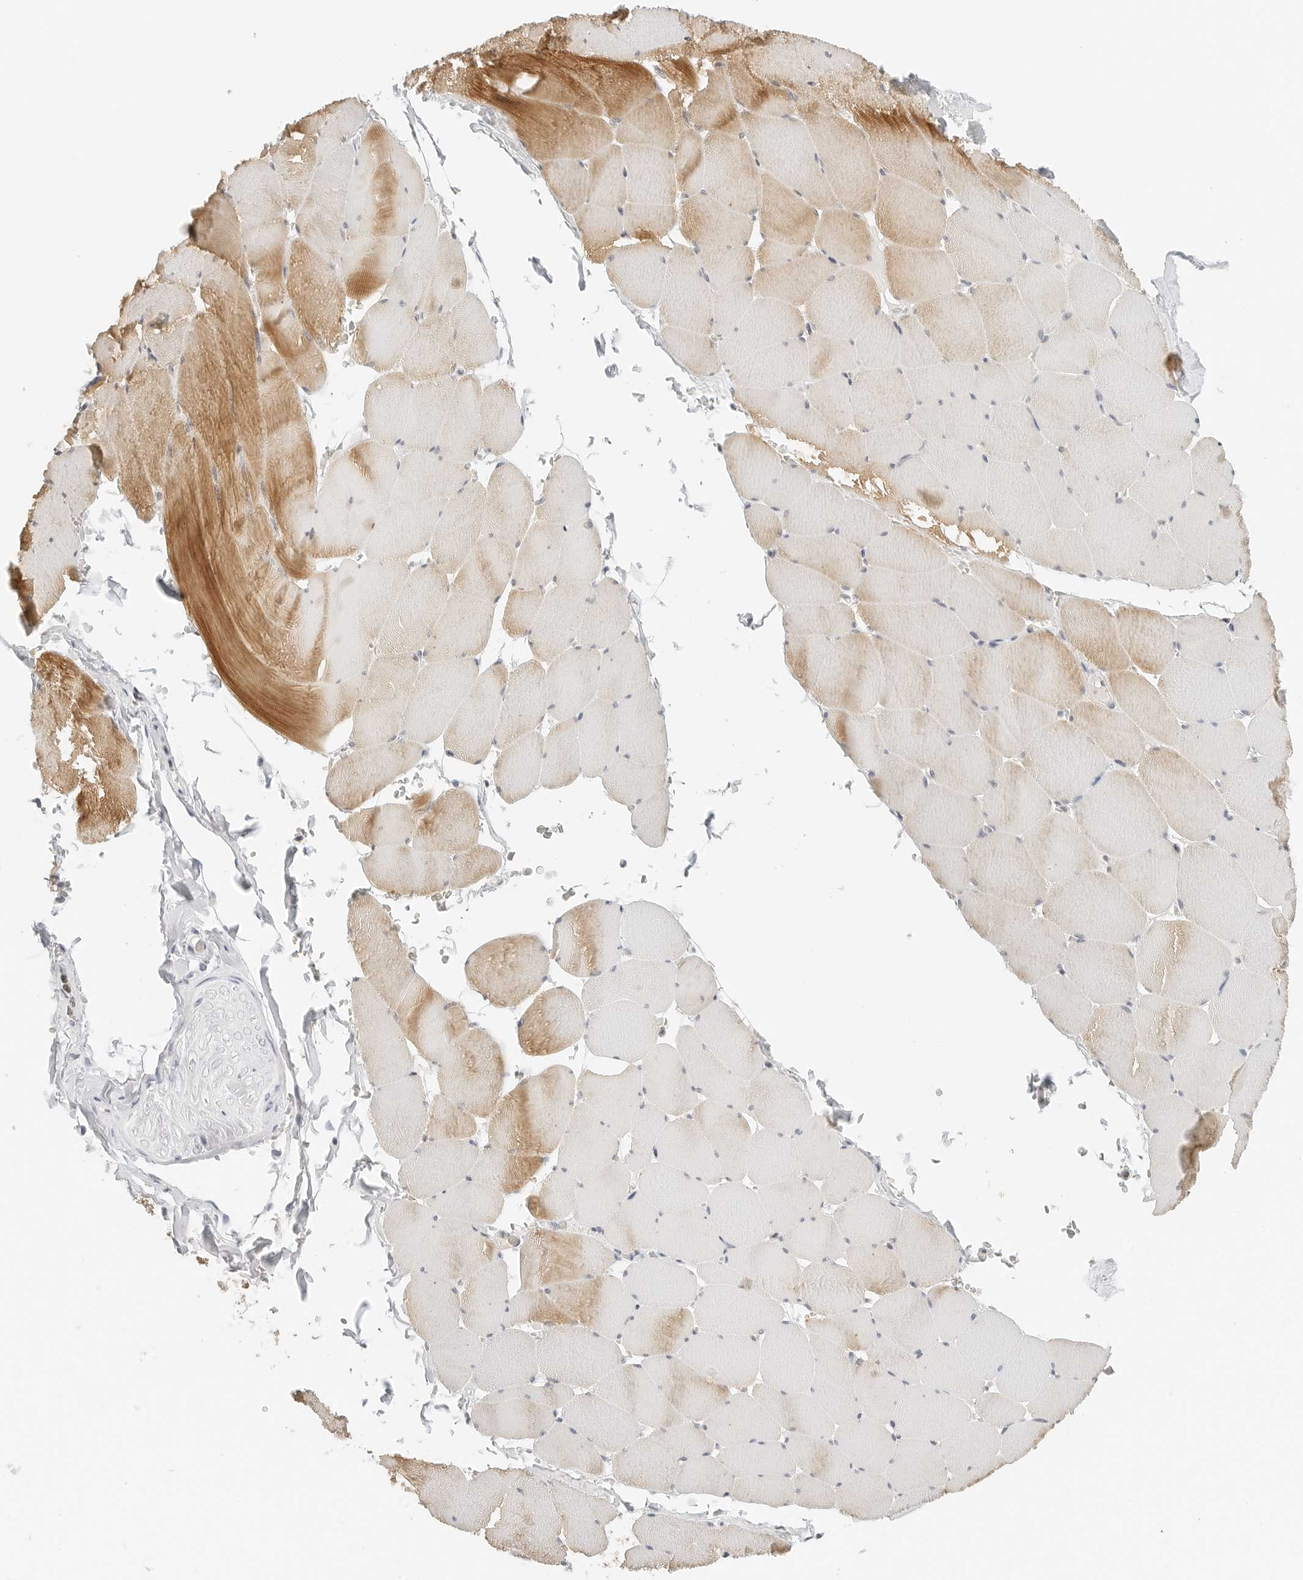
{"staining": {"intensity": "moderate", "quantity": "25%-75%", "location": "cytoplasmic/membranous"}, "tissue": "skeletal muscle", "cell_type": "Myocytes", "image_type": "normal", "snomed": [{"axis": "morphology", "description": "Normal tissue, NOS"}, {"axis": "topography", "description": "Skeletal muscle"}], "caption": "High-magnification brightfield microscopy of normal skeletal muscle stained with DAB (brown) and counterstained with hematoxylin (blue). myocytes exhibit moderate cytoplasmic/membranous positivity is seen in about25%-75% of cells. (Brightfield microscopy of DAB IHC at high magnification).", "gene": "NEO1", "patient": {"sex": "male", "age": 62}}